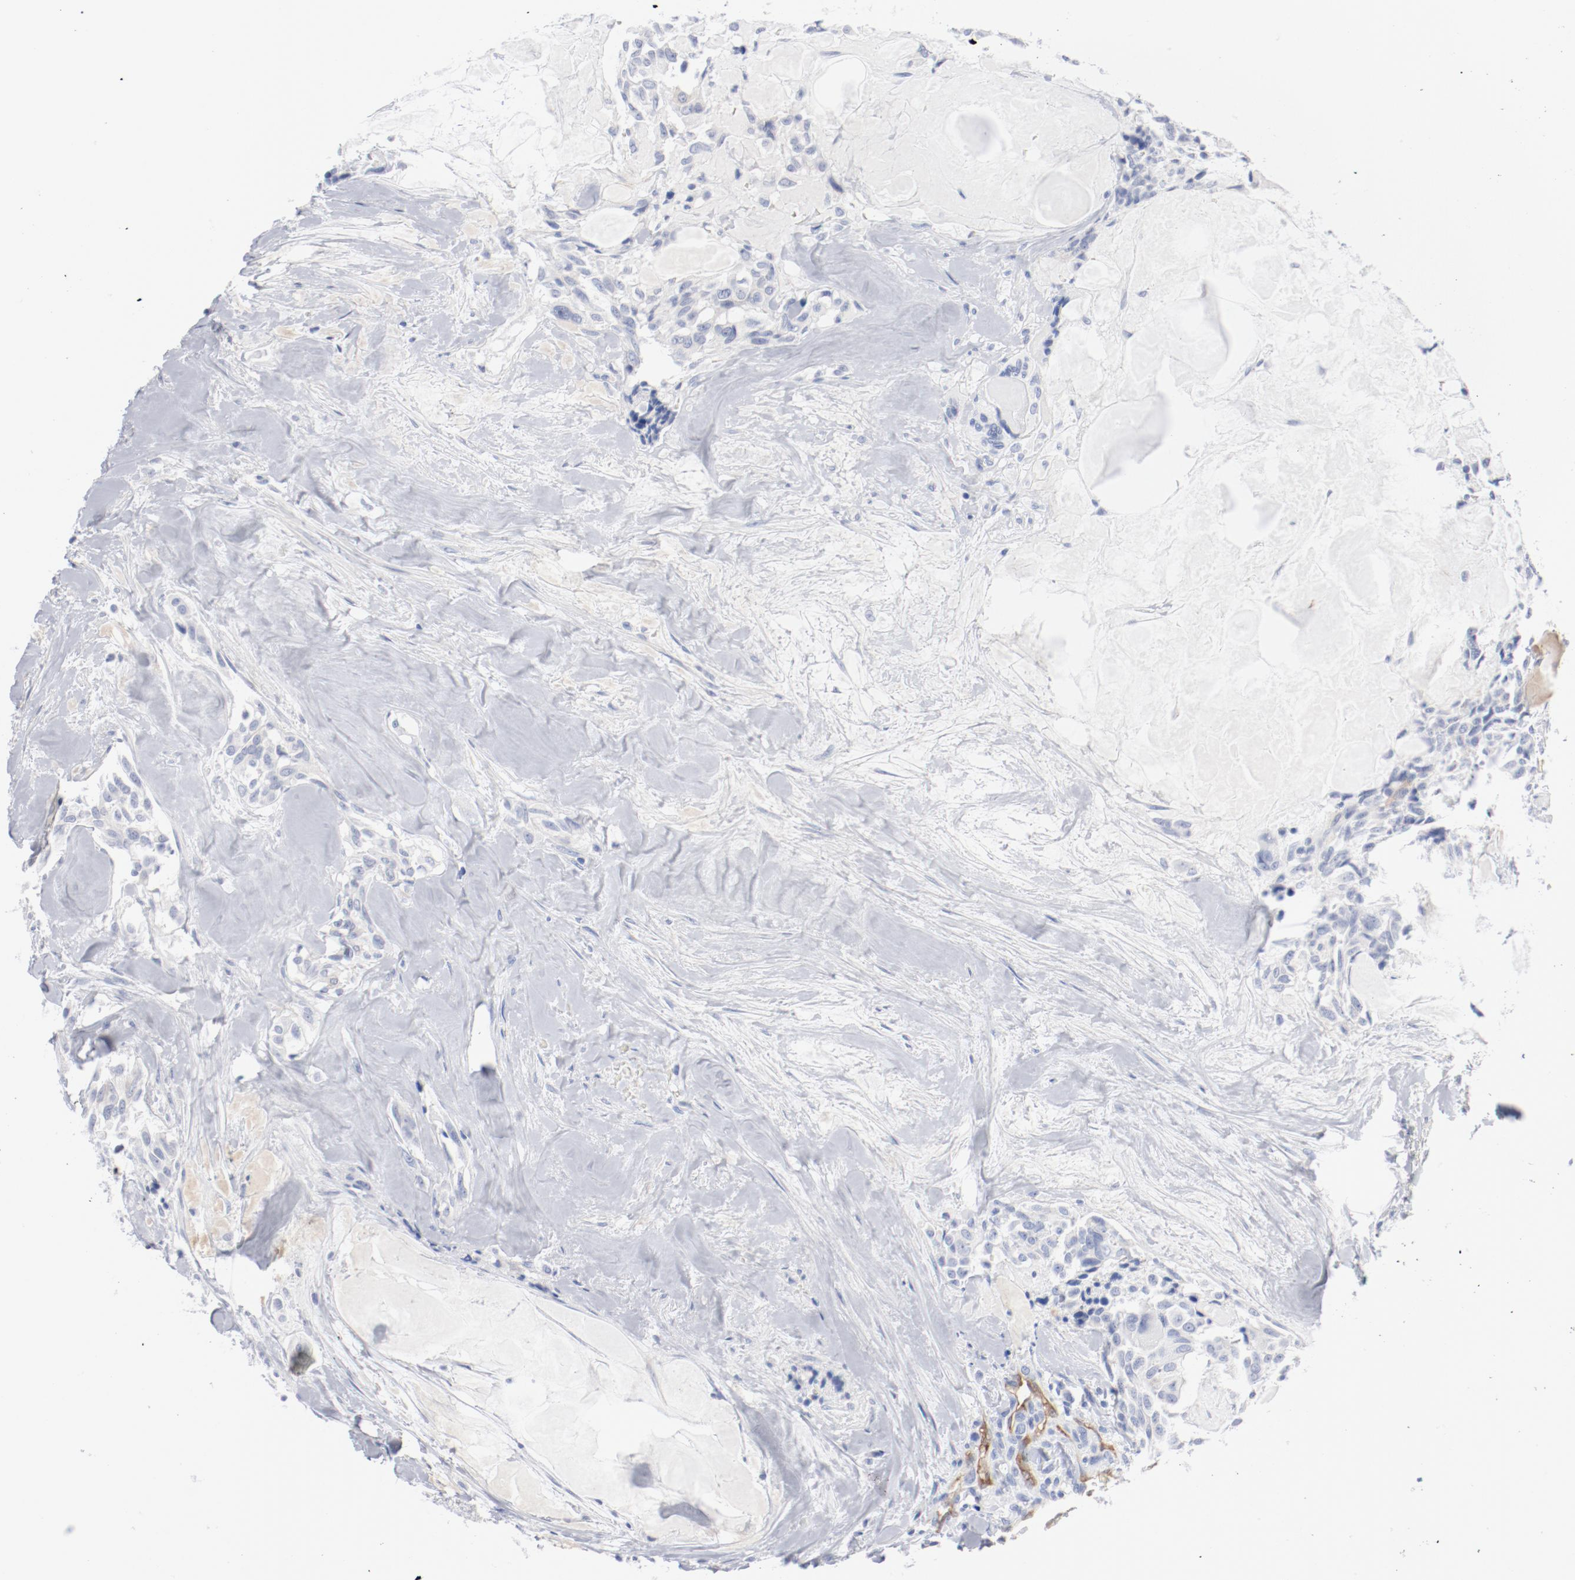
{"staining": {"intensity": "weak", "quantity": "25%-75%", "location": "cytoplasmic/membranous"}, "tissue": "thyroid cancer", "cell_type": "Tumor cells", "image_type": "cancer", "snomed": [{"axis": "morphology", "description": "Carcinoma, NOS"}, {"axis": "morphology", "description": "Carcinoid, malignant, NOS"}, {"axis": "topography", "description": "Thyroid gland"}], "caption": "Immunohistochemistry (IHC) of thyroid cancer (carcinoma) demonstrates low levels of weak cytoplasmic/membranous expression in about 25%-75% of tumor cells.", "gene": "SHANK3", "patient": {"sex": "male", "age": 33}}